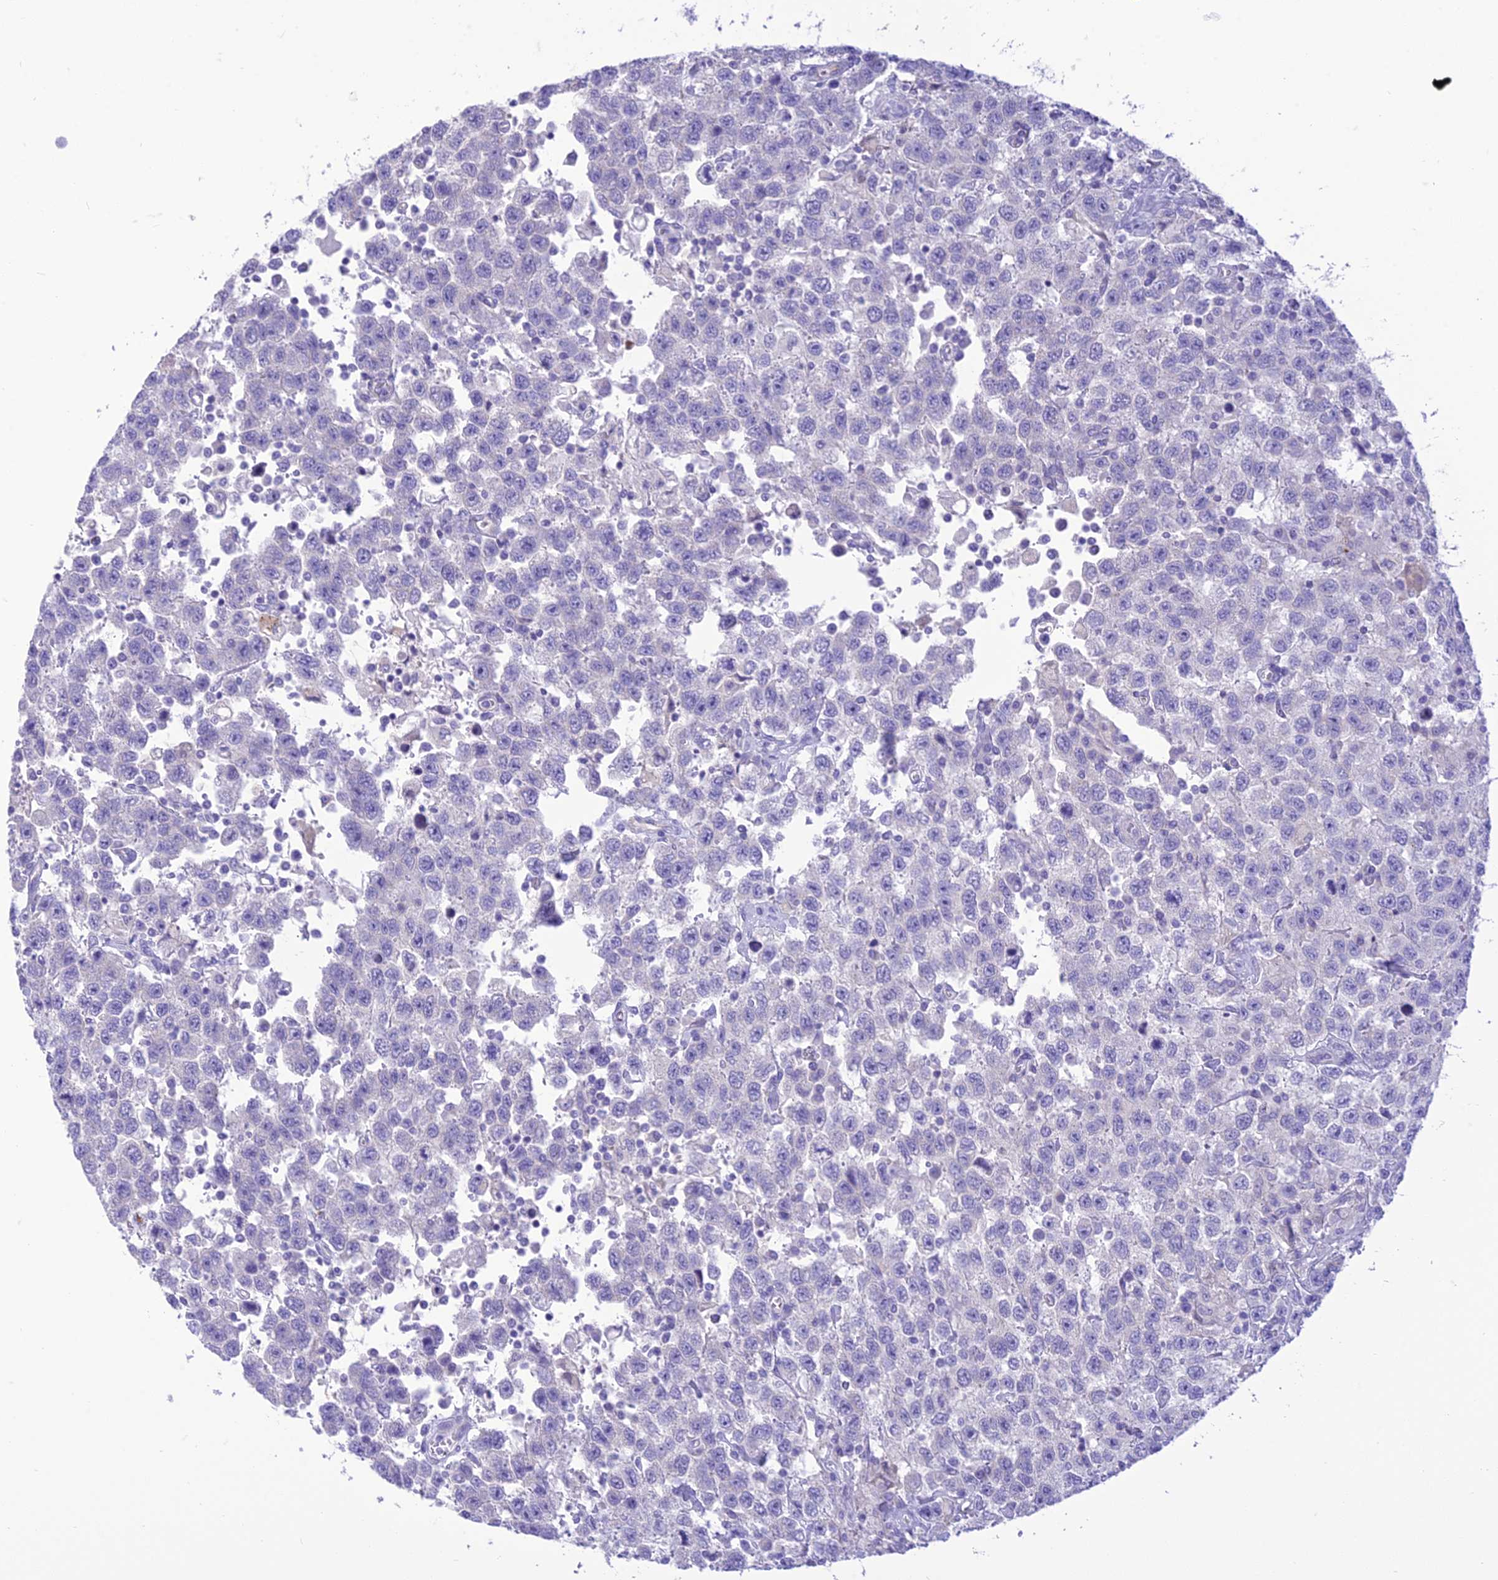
{"staining": {"intensity": "negative", "quantity": "none", "location": "none"}, "tissue": "testis cancer", "cell_type": "Tumor cells", "image_type": "cancer", "snomed": [{"axis": "morphology", "description": "Seminoma, NOS"}, {"axis": "topography", "description": "Testis"}], "caption": "Histopathology image shows no protein staining in tumor cells of testis cancer tissue.", "gene": "DHDH", "patient": {"sex": "male", "age": 41}}